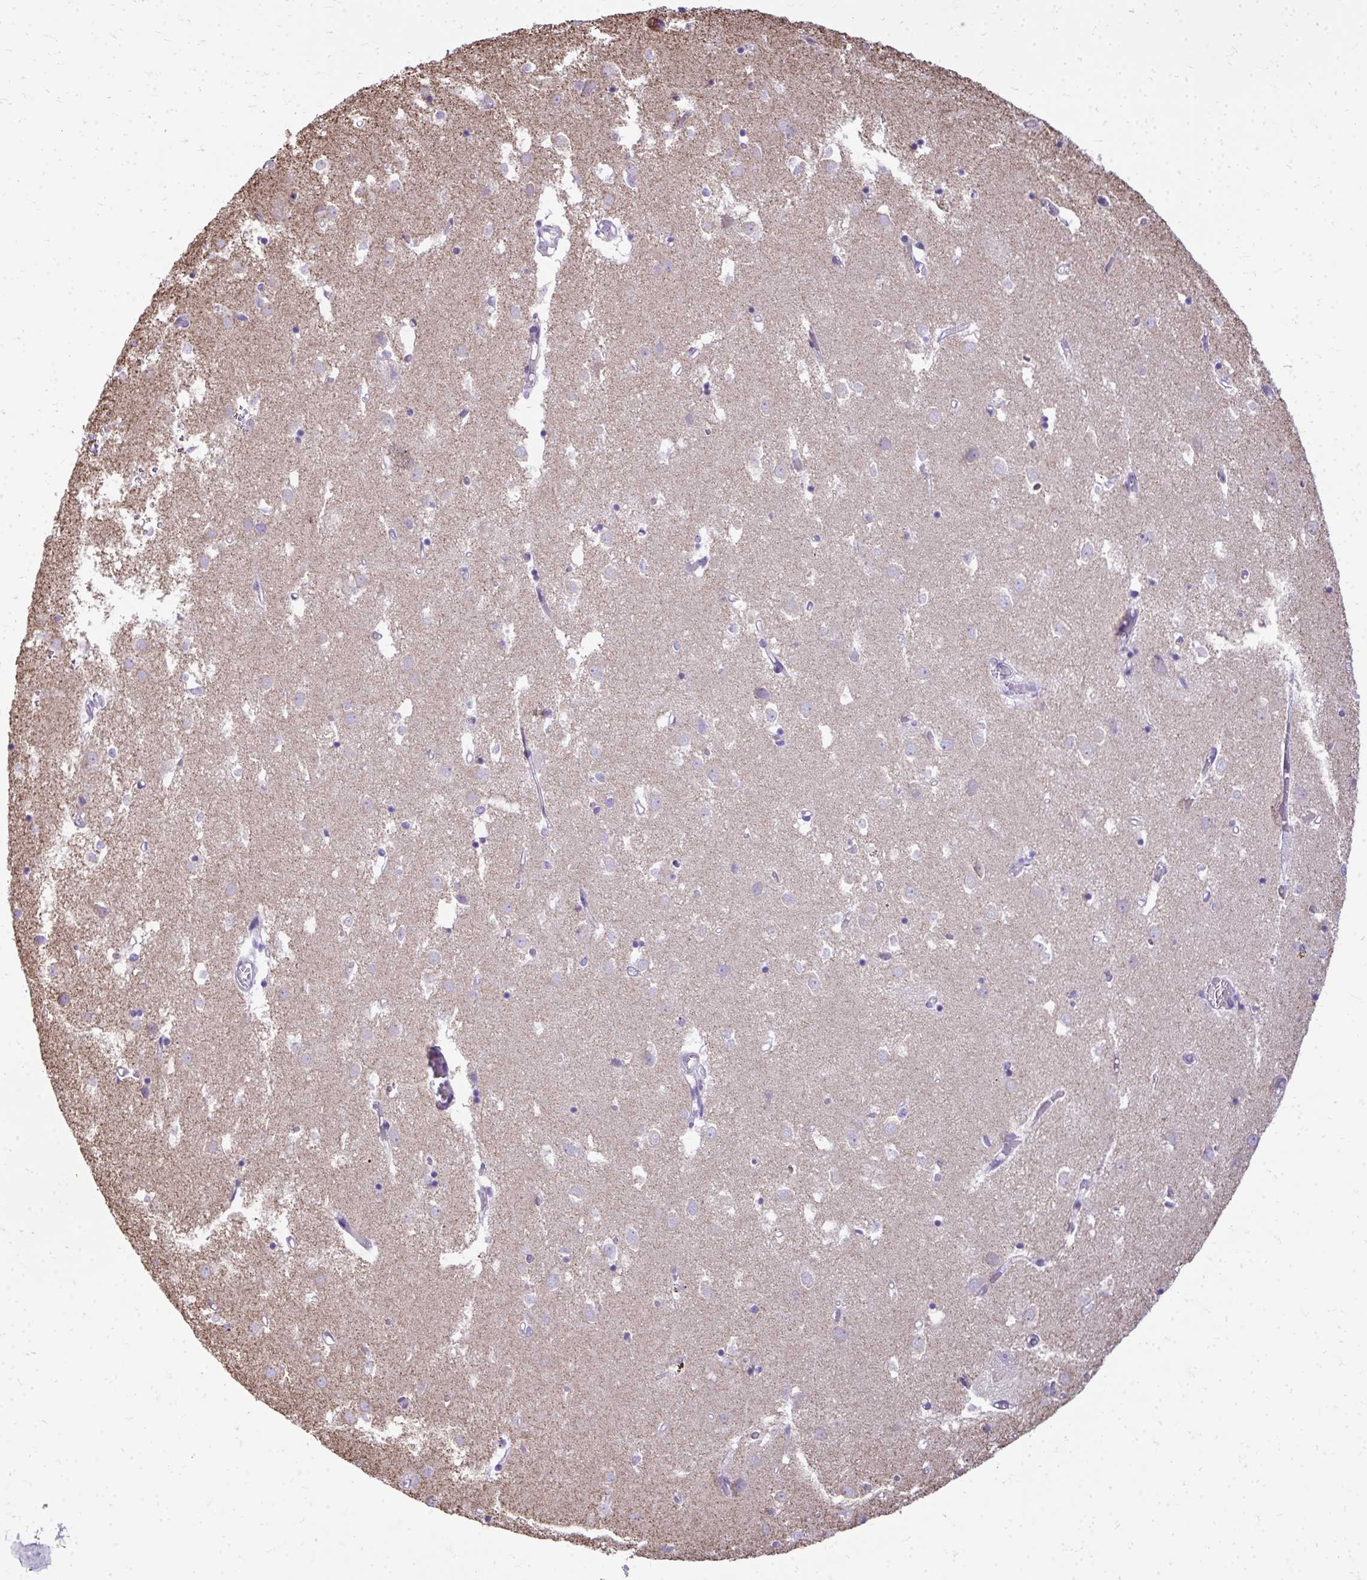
{"staining": {"intensity": "negative", "quantity": "none", "location": "none"}, "tissue": "caudate", "cell_type": "Glial cells", "image_type": "normal", "snomed": [{"axis": "morphology", "description": "Normal tissue, NOS"}, {"axis": "topography", "description": "Lateral ventricle wall"}], "caption": "High power microscopy image of an immunohistochemistry image of normal caudate, revealing no significant positivity in glial cells. (Brightfield microscopy of DAB (3,3'-diaminobenzidine) IHC at high magnification).", "gene": "MPZL2", "patient": {"sex": "male", "age": 70}}